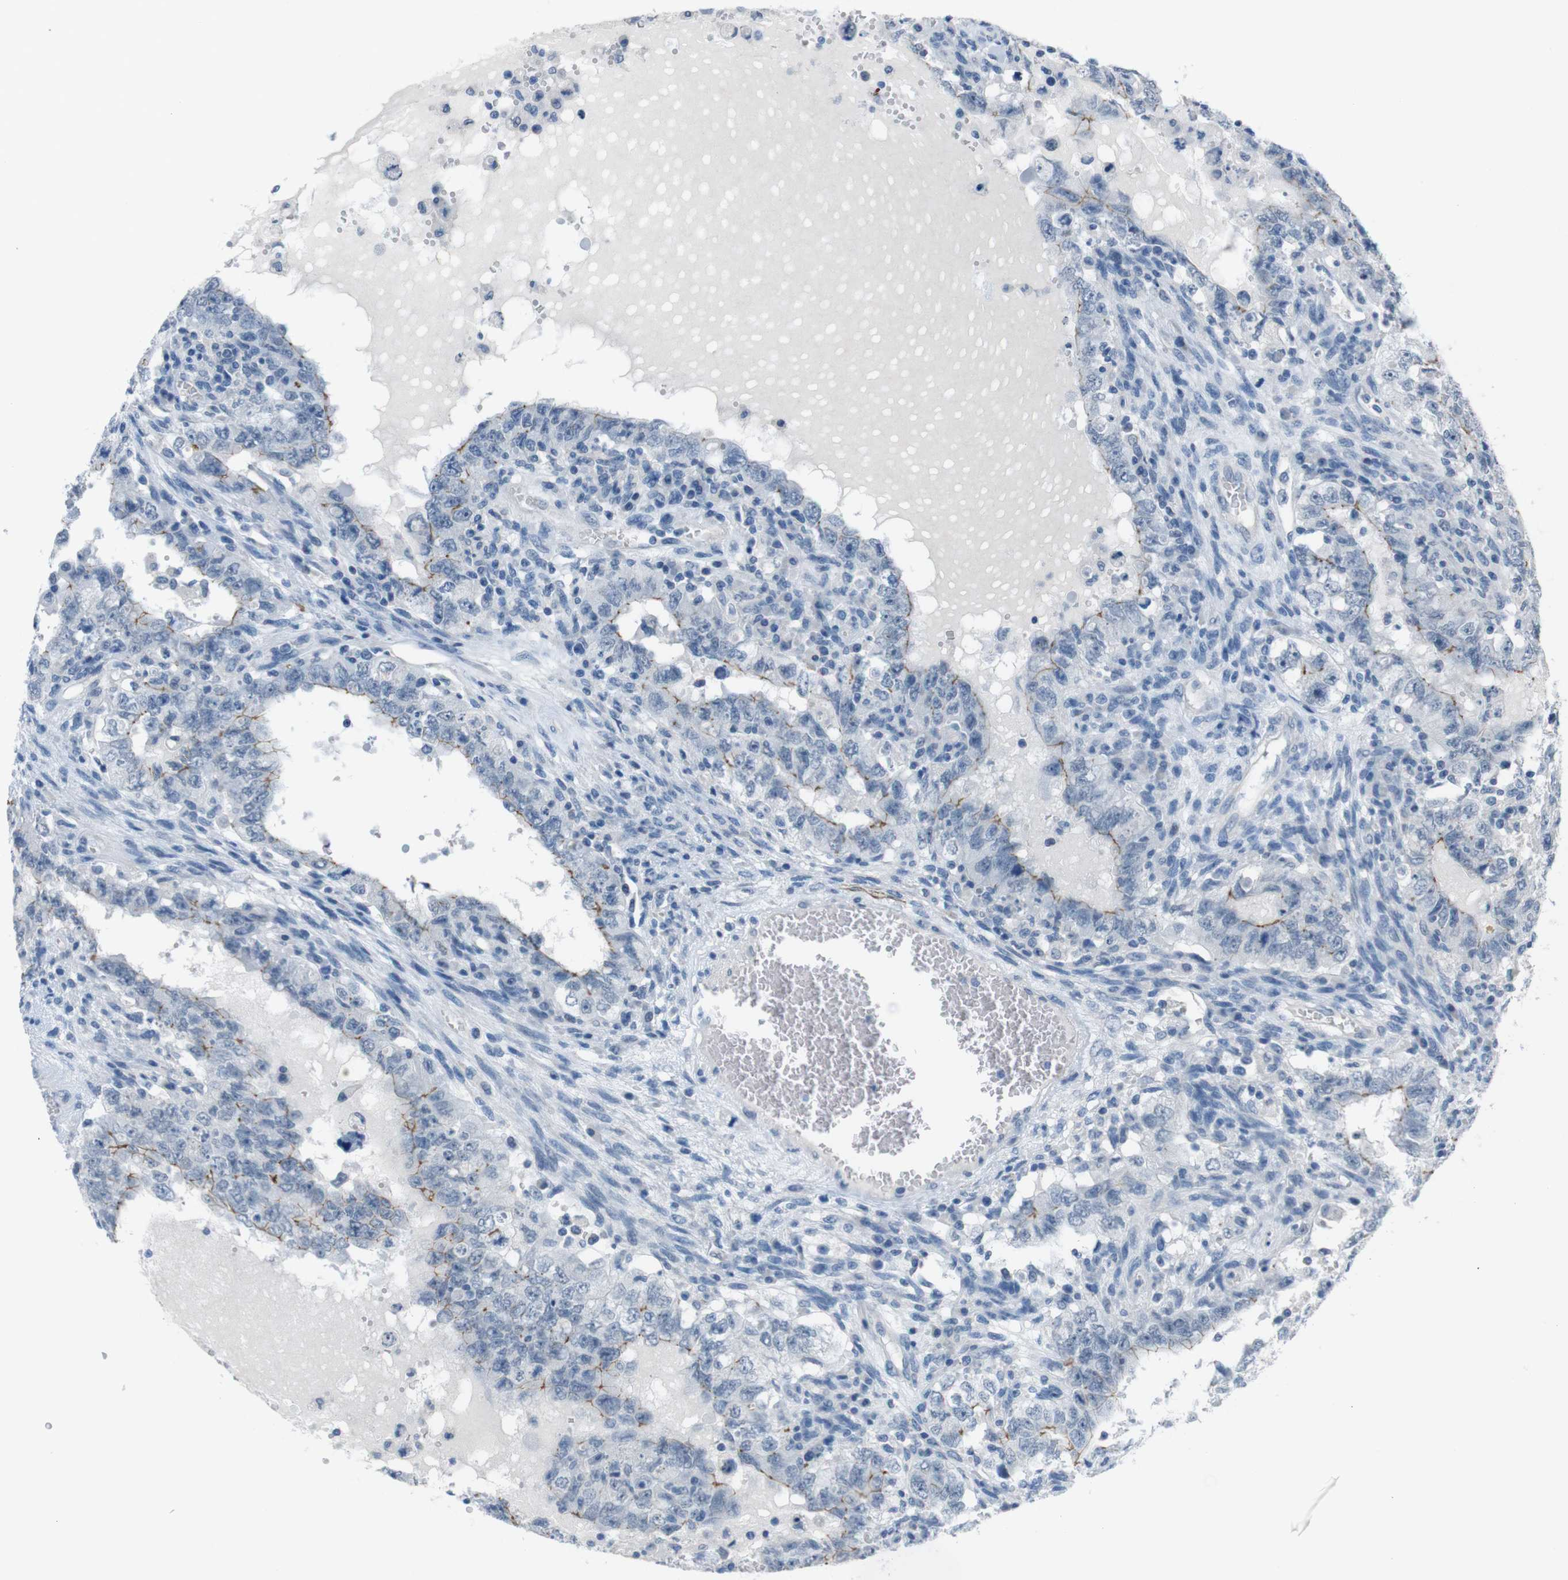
{"staining": {"intensity": "negative", "quantity": "none", "location": "none"}, "tissue": "testis cancer", "cell_type": "Tumor cells", "image_type": "cancer", "snomed": [{"axis": "morphology", "description": "Carcinoma, Embryonal, NOS"}, {"axis": "topography", "description": "Testis"}], "caption": "There is no significant positivity in tumor cells of testis embryonal carcinoma.", "gene": "HRH2", "patient": {"sex": "male", "age": 26}}